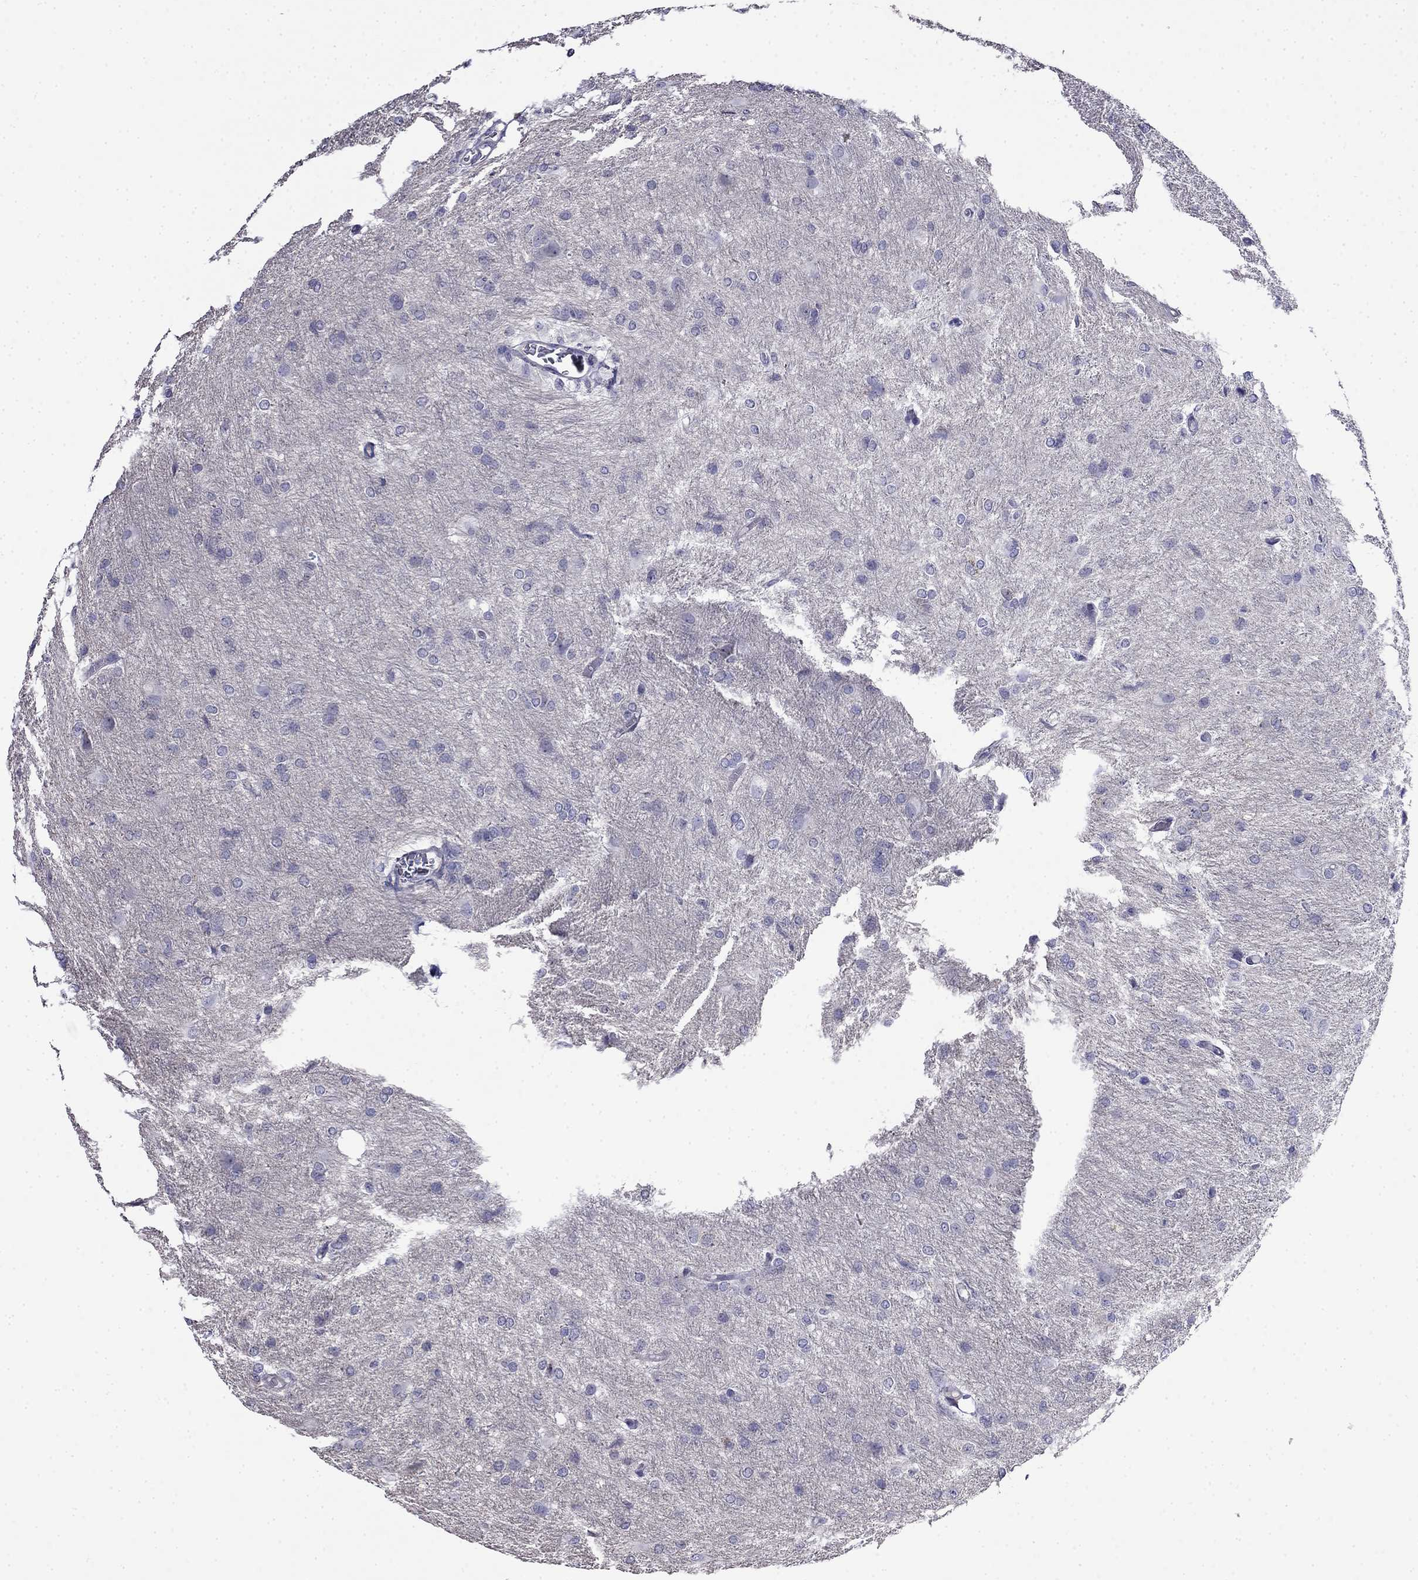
{"staining": {"intensity": "negative", "quantity": "none", "location": "none"}, "tissue": "glioma", "cell_type": "Tumor cells", "image_type": "cancer", "snomed": [{"axis": "morphology", "description": "Glioma, malignant, High grade"}, {"axis": "topography", "description": "Brain"}], "caption": "IHC image of glioma stained for a protein (brown), which demonstrates no expression in tumor cells.", "gene": "GUCA1B", "patient": {"sex": "male", "age": 68}}